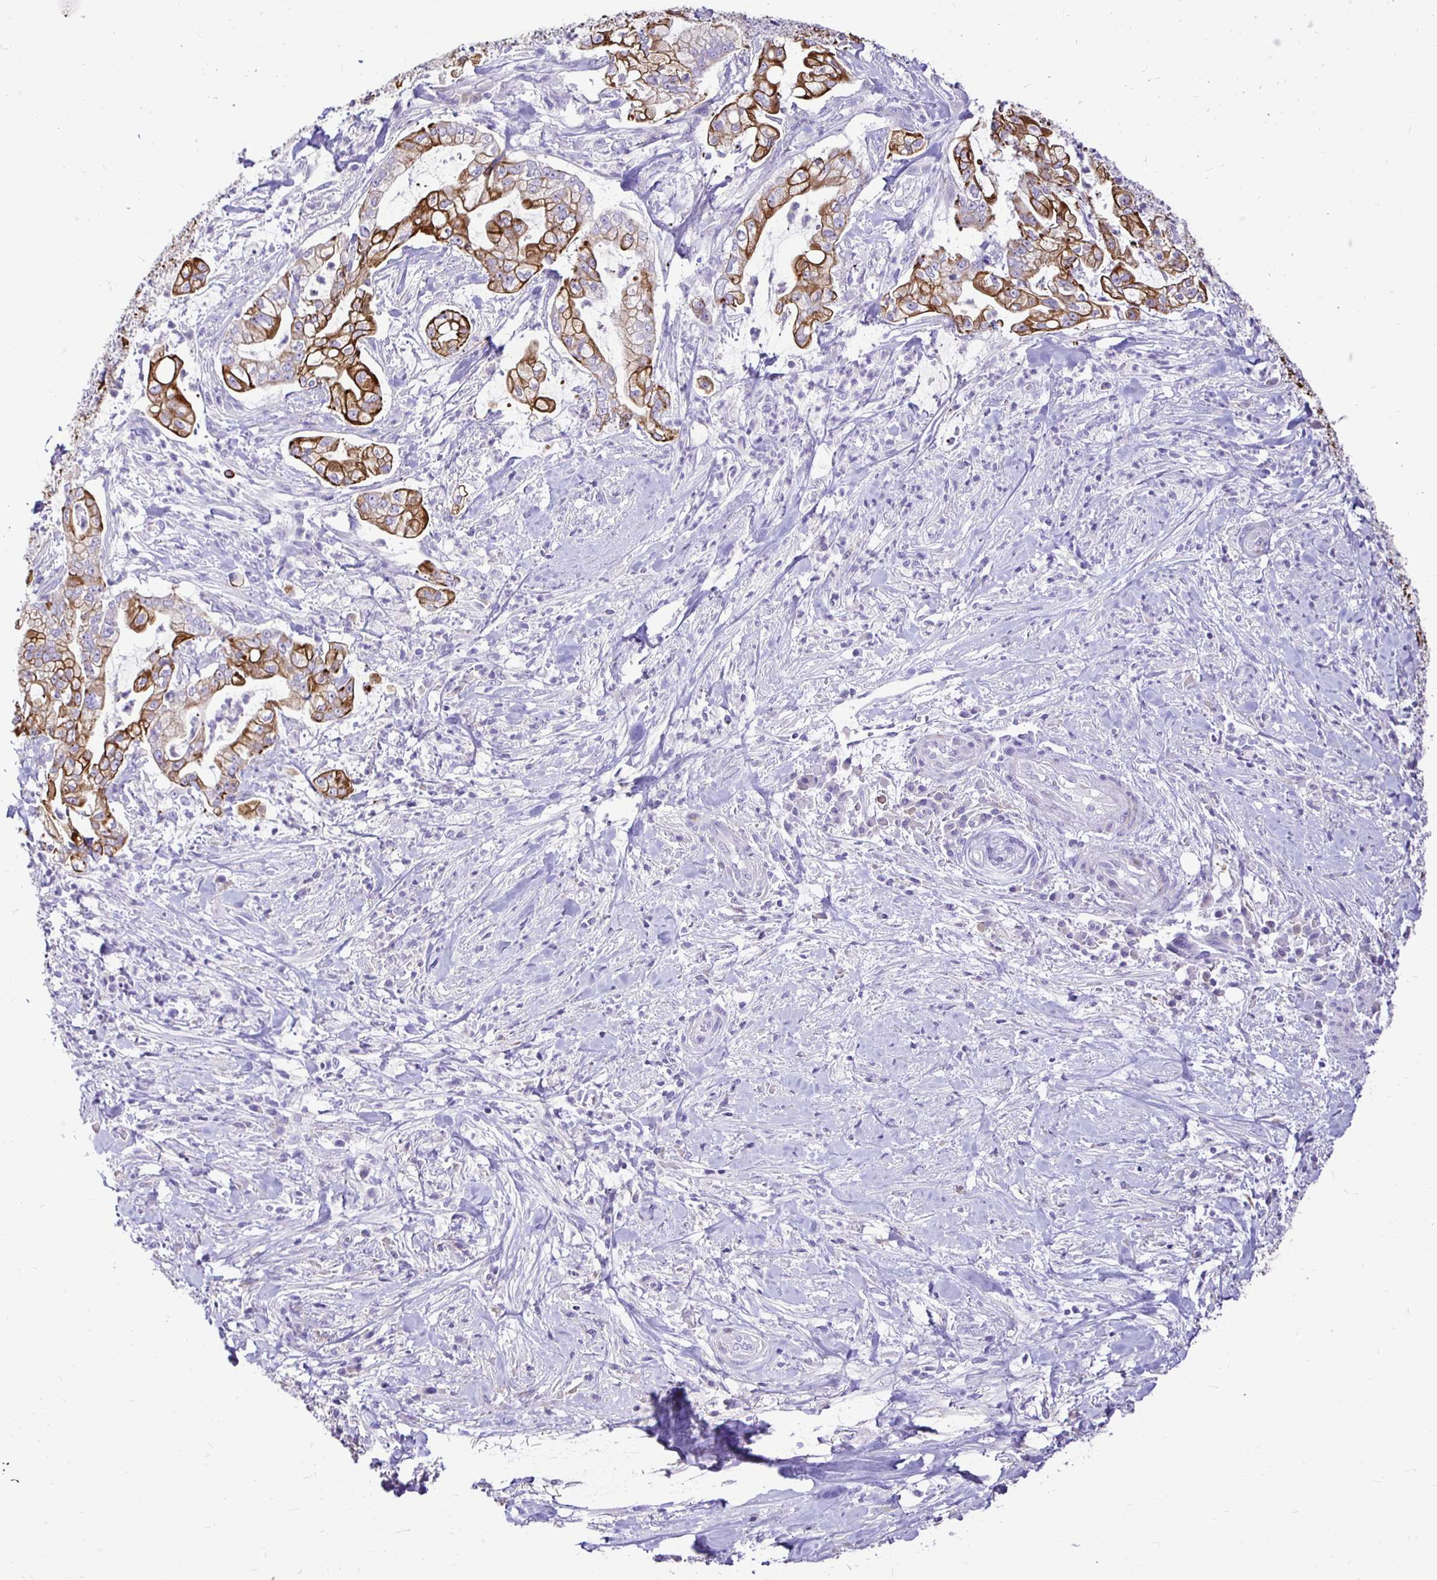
{"staining": {"intensity": "strong", "quantity": ">75%", "location": "cytoplasmic/membranous"}, "tissue": "pancreatic cancer", "cell_type": "Tumor cells", "image_type": "cancer", "snomed": [{"axis": "morphology", "description": "Adenocarcinoma, NOS"}, {"axis": "topography", "description": "Pancreas"}], "caption": "Immunohistochemistry of pancreatic cancer displays high levels of strong cytoplasmic/membranous positivity in approximately >75% of tumor cells.", "gene": "TAF1D", "patient": {"sex": "female", "age": 69}}